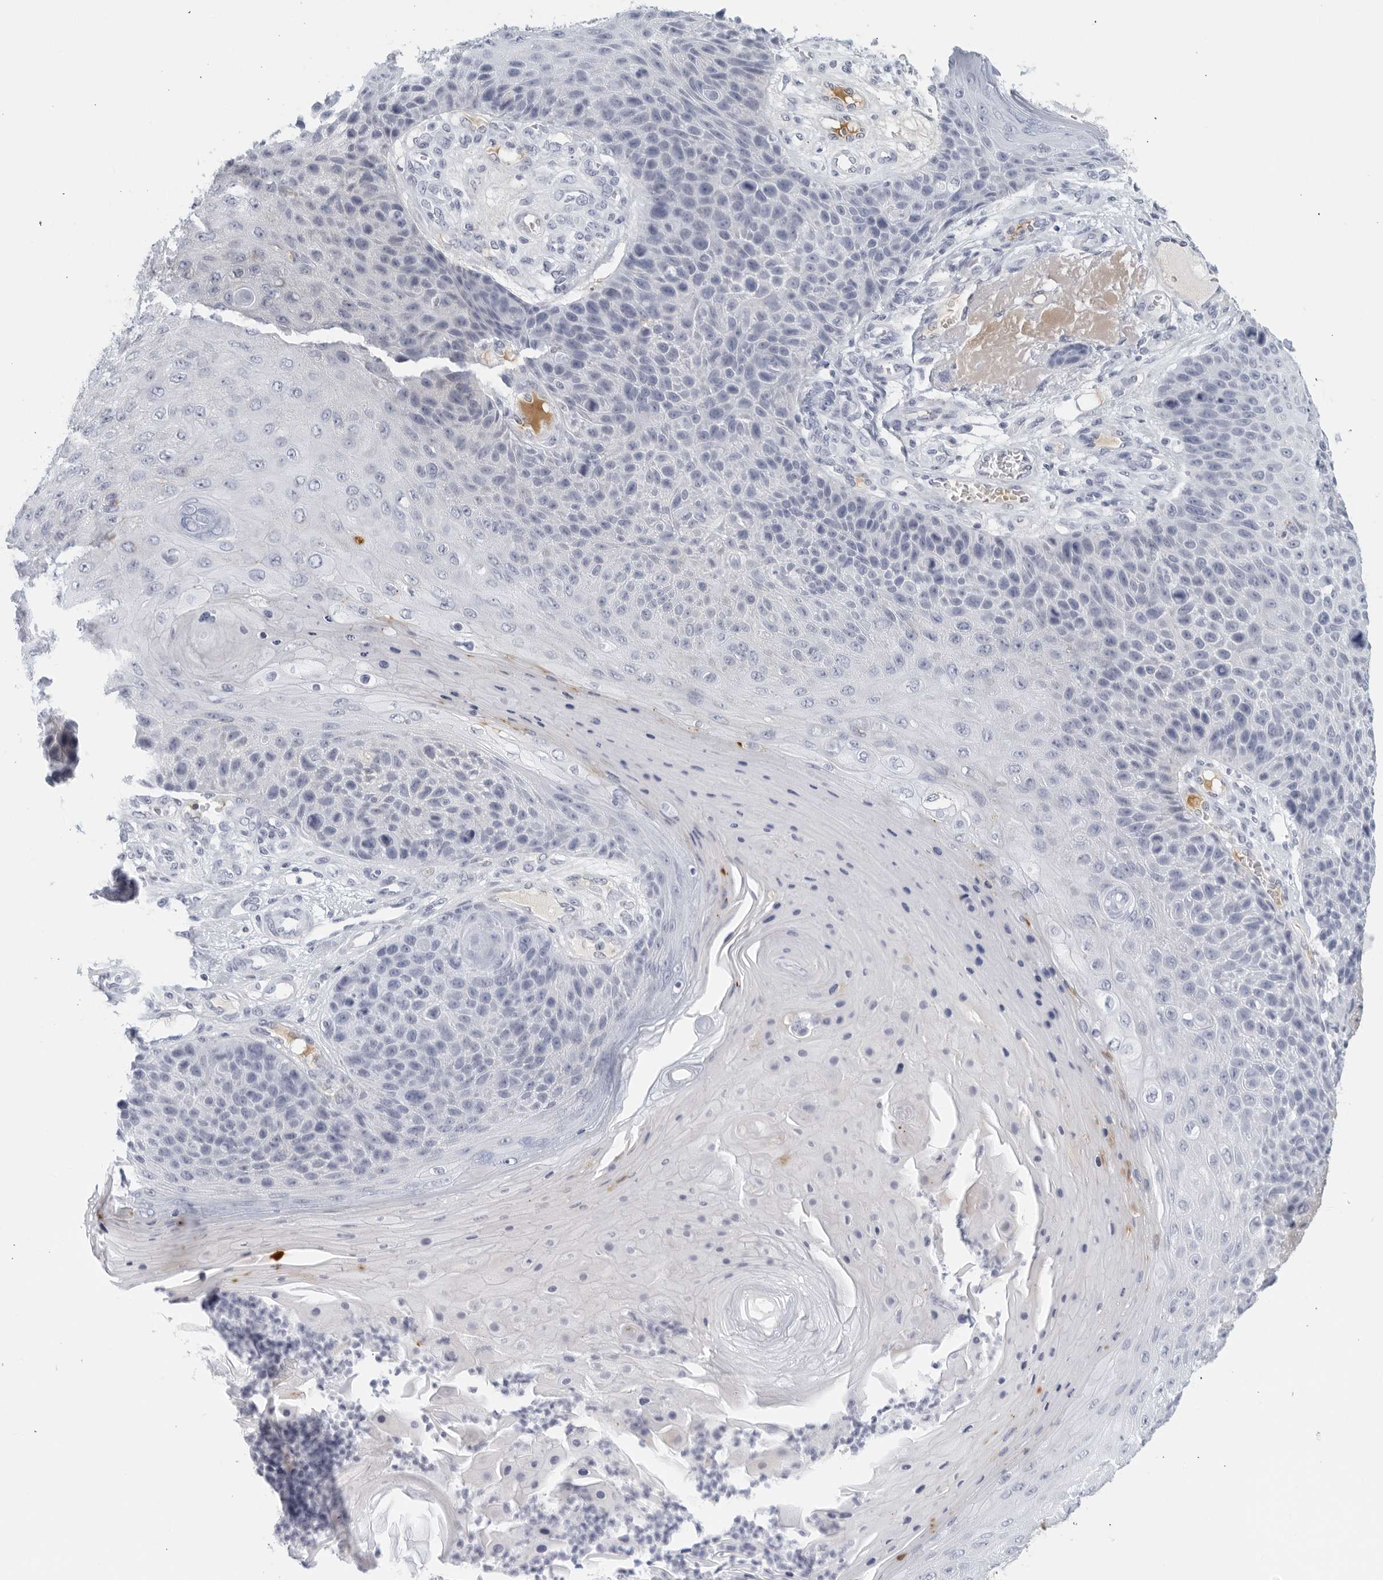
{"staining": {"intensity": "negative", "quantity": "none", "location": "none"}, "tissue": "skin cancer", "cell_type": "Tumor cells", "image_type": "cancer", "snomed": [{"axis": "morphology", "description": "Squamous cell carcinoma, NOS"}, {"axis": "topography", "description": "Skin"}], "caption": "Tumor cells are negative for protein expression in human skin squamous cell carcinoma.", "gene": "FGG", "patient": {"sex": "female", "age": 88}}